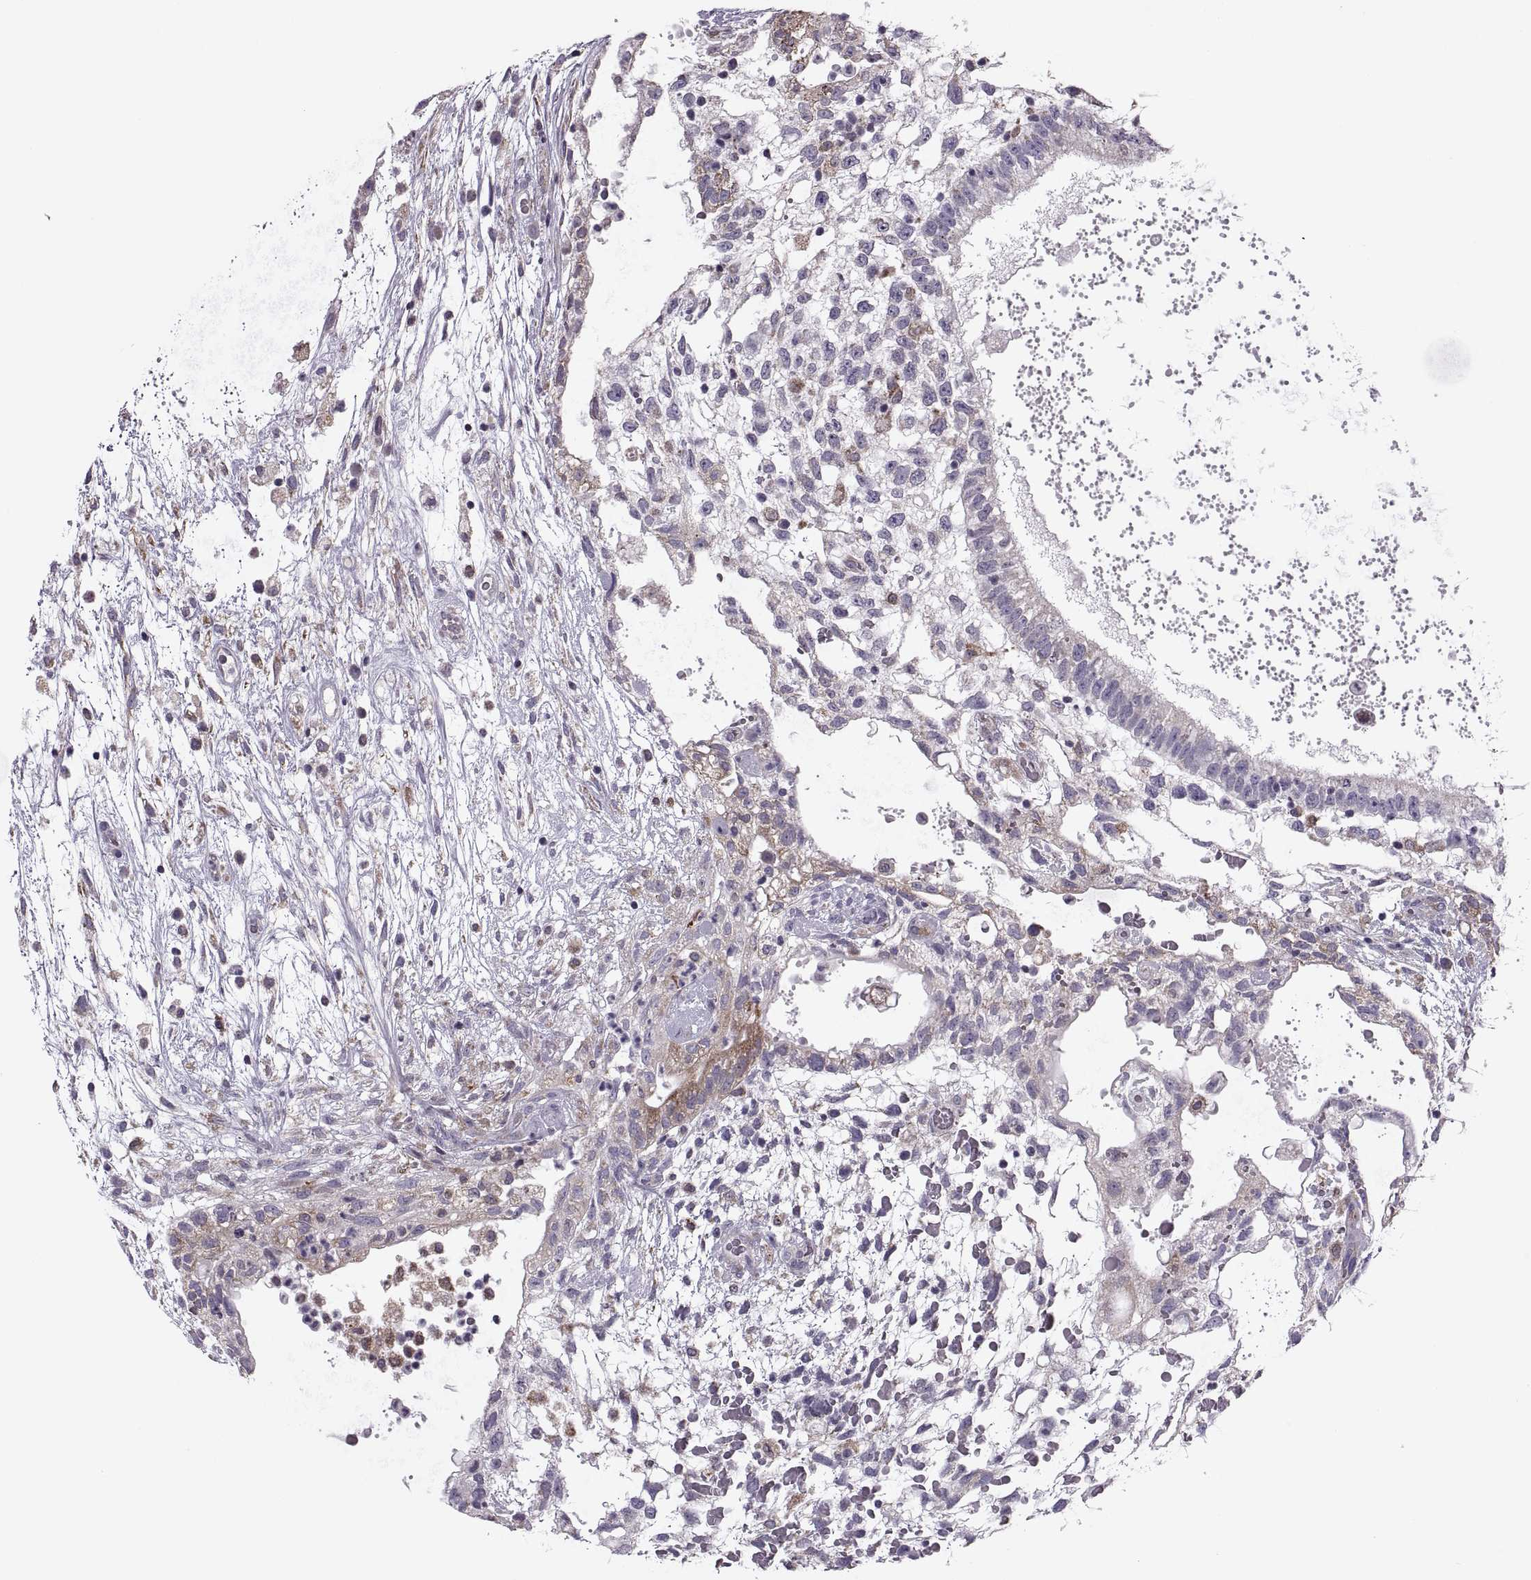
{"staining": {"intensity": "moderate", "quantity": "<25%", "location": "cytoplasmic/membranous"}, "tissue": "testis cancer", "cell_type": "Tumor cells", "image_type": "cancer", "snomed": [{"axis": "morphology", "description": "Normal tissue, NOS"}, {"axis": "morphology", "description": "Carcinoma, Embryonal, NOS"}, {"axis": "topography", "description": "Testis"}], "caption": "Tumor cells display moderate cytoplasmic/membranous staining in about <25% of cells in testis cancer (embryonal carcinoma). (DAB IHC with brightfield microscopy, high magnification).", "gene": "LETM2", "patient": {"sex": "male", "age": 32}}